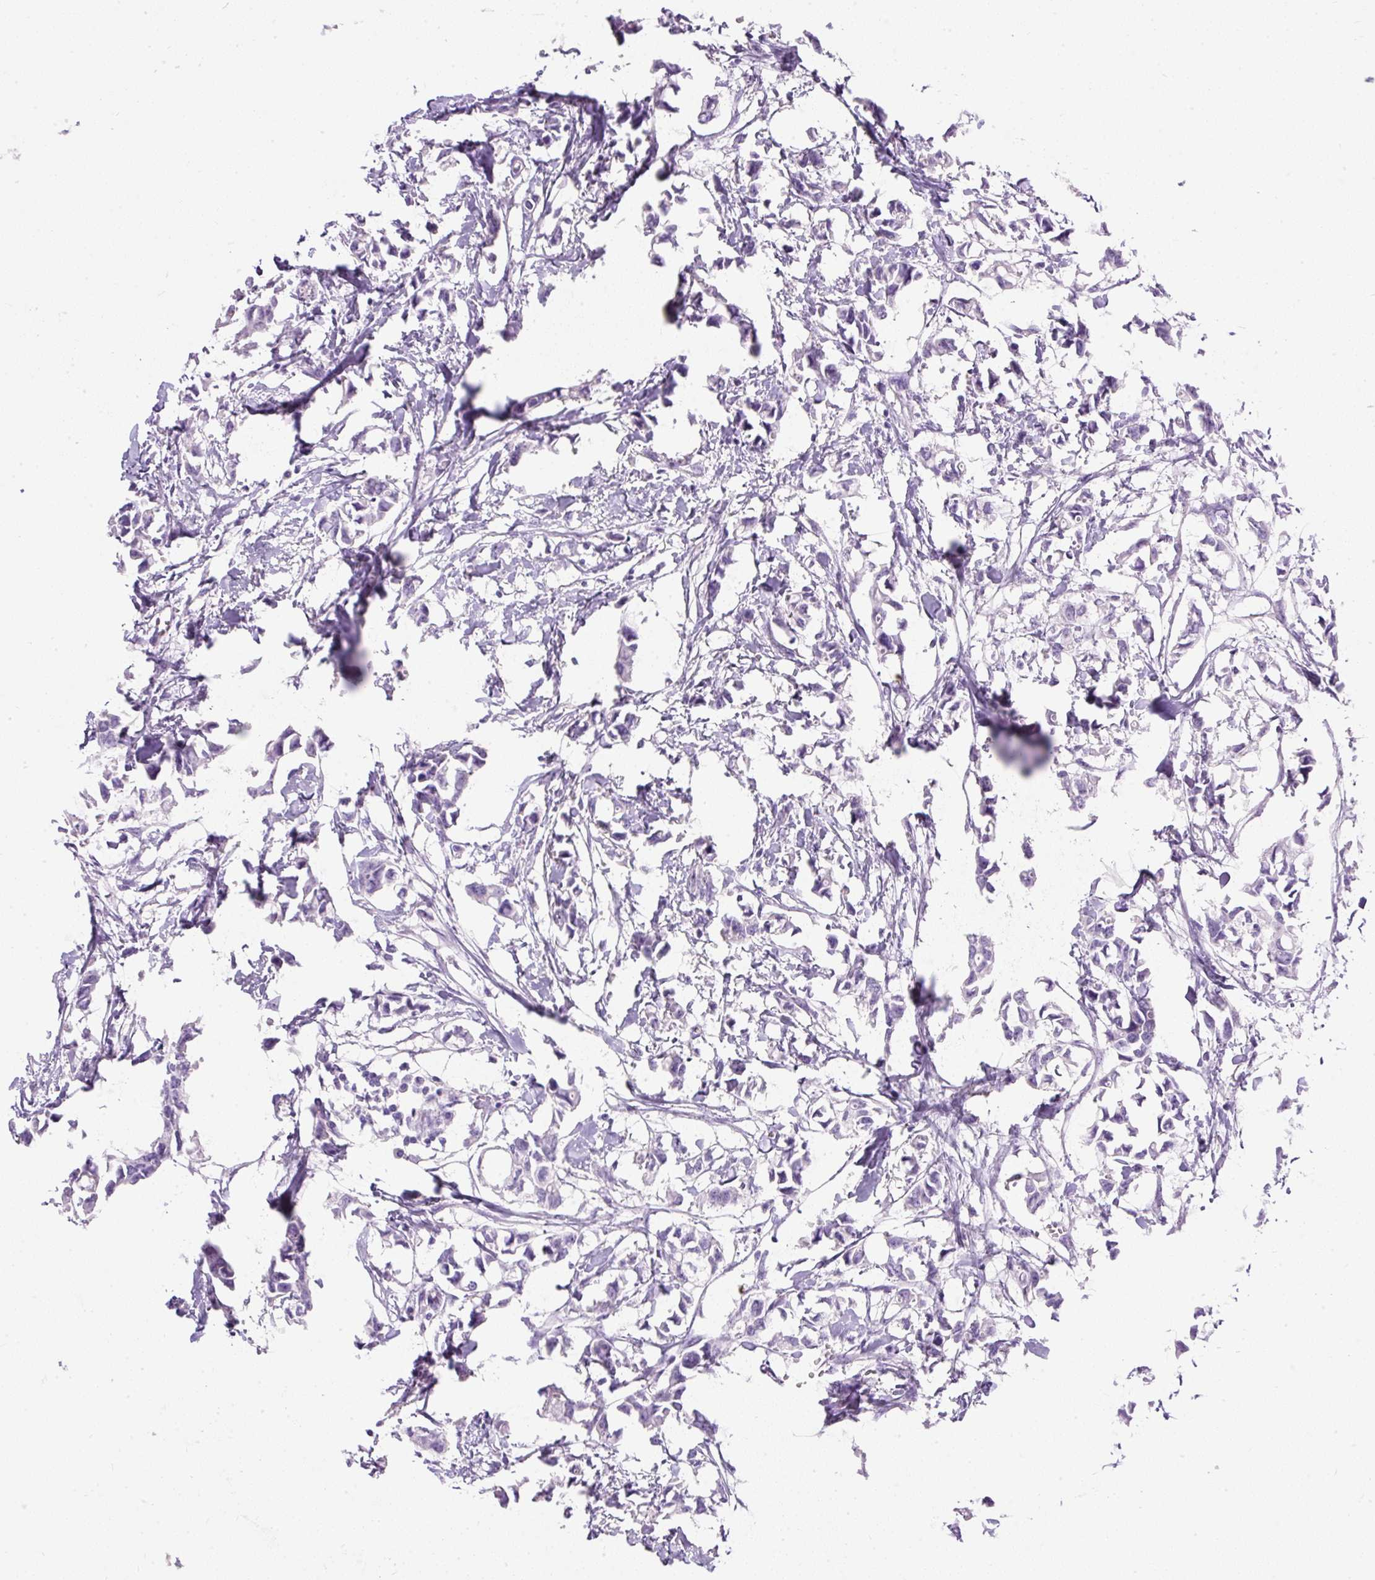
{"staining": {"intensity": "negative", "quantity": "none", "location": "none"}, "tissue": "breast cancer", "cell_type": "Tumor cells", "image_type": "cancer", "snomed": [{"axis": "morphology", "description": "Duct carcinoma"}, {"axis": "topography", "description": "Breast"}], "caption": "Immunohistochemistry photomicrograph of neoplastic tissue: human breast cancer (intraductal carcinoma) stained with DAB reveals no significant protein staining in tumor cells. (Stains: DAB immunohistochemistry with hematoxylin counter stain, Microscopy: brightfield microscopy at high magnification).", "gene": "PVALB", "patient": {"sex": "female", "age": 41}}